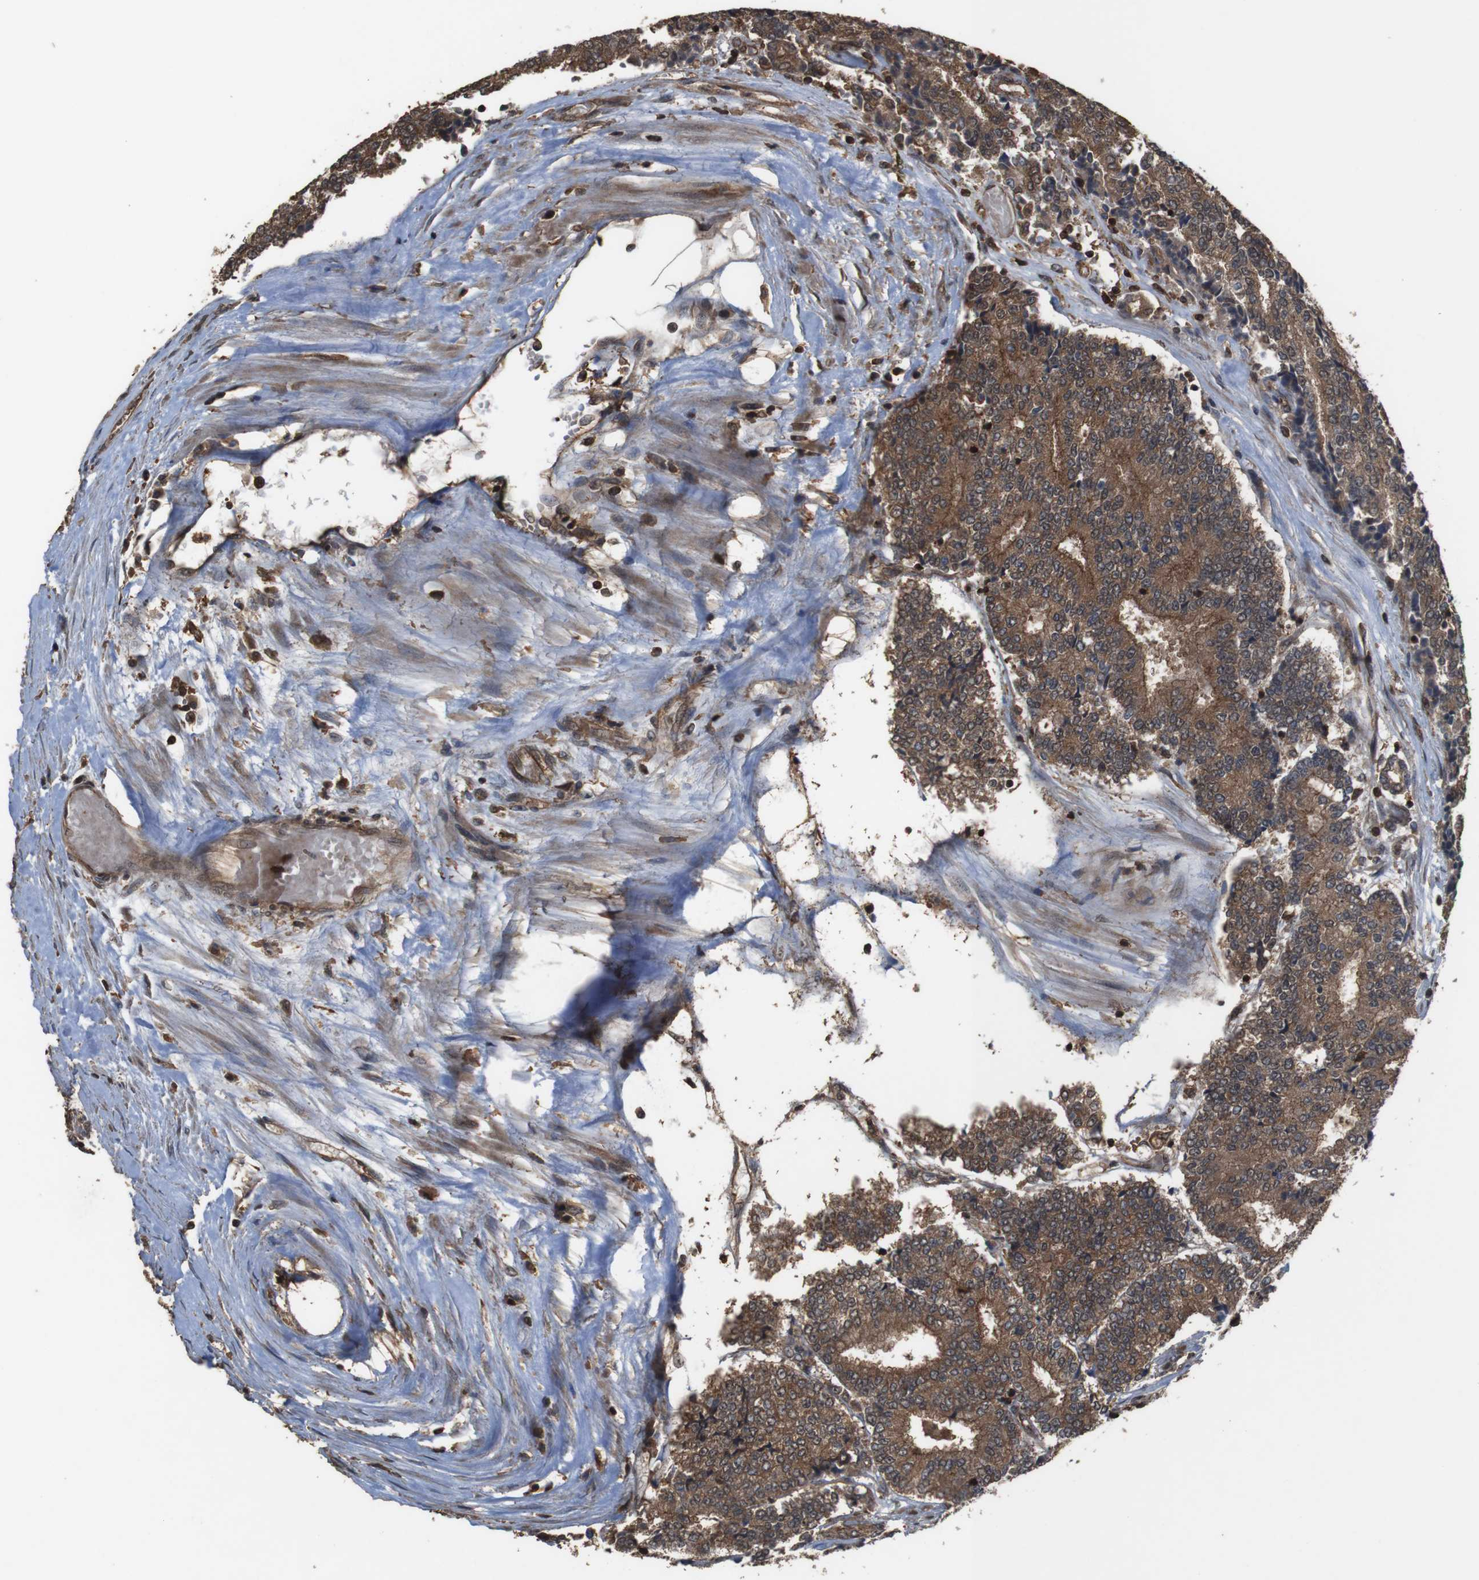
{"staining": {"intensity": "moderate", "quantity": ">75%", "location": "cytoplasmic/membranous"}, "tissue": "prostate cancer", "cell_type": "Tumor cells", "image_type": "cancer", "snomed": [{"axis": "morphology", "description": "Normal tissue, NOS"}, {"axis": "morphology", "description": "Adenocarcinoma, High grade"}, {"axis": "topography", "description": "Prostate"}, {"axis": "topography", "description": "Seminal veicle"}], "caption": "Protein expression analysis of human prostate cancer reveals moderate cytoplasmic/membranous expression in about >75% of tumor cells.", "gene": "BAG4", "patient": {"sex": "male", "age": 55}}